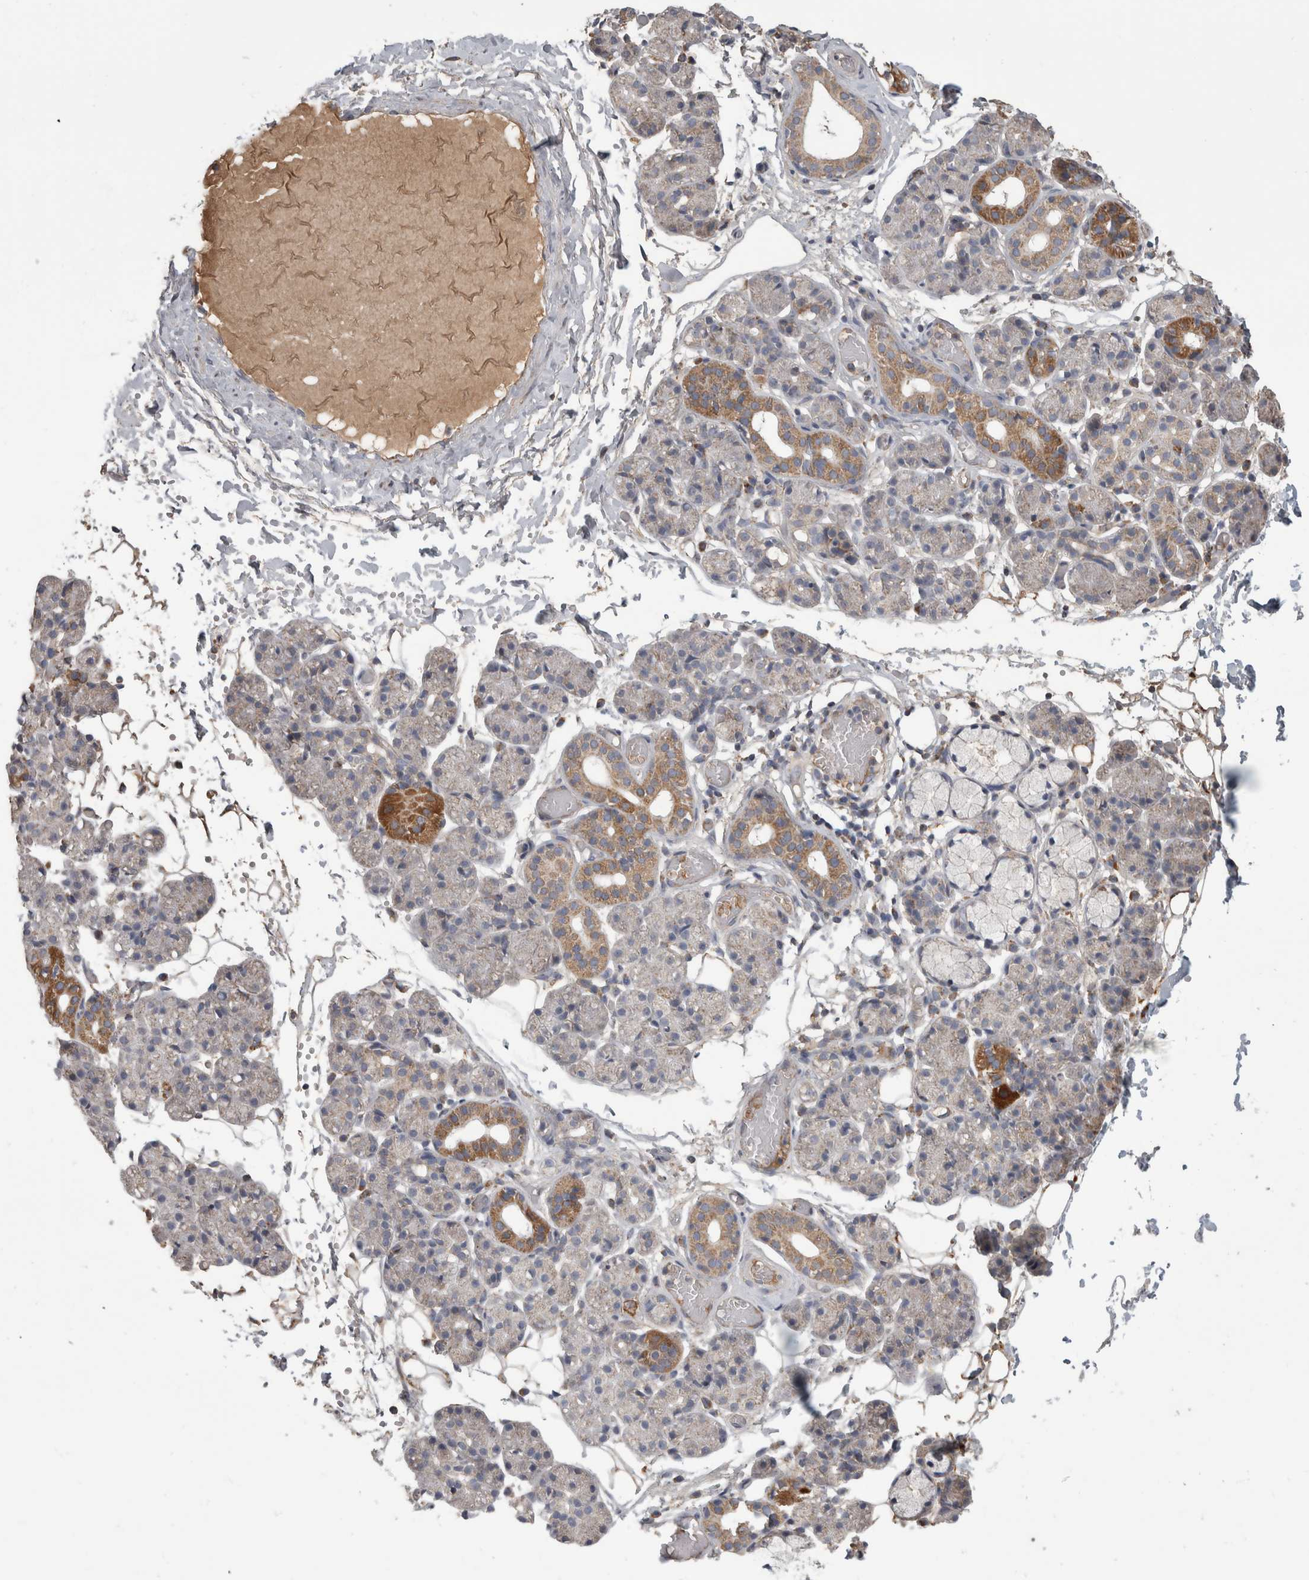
{"staining": {"intensity": "moderate", "quantity": "25%-75%", "location": "cytoplasmic/membranous"}, "tissue": "salivary gland", "cell_type": "Glandular cells", "image_type": "normal", "snomed": [{"axis": "morphology", "description": "Normal tissue, NOS"}, {"axis": "topography", "description": "Salivary gland"}], "caption": "Immunohistochemistry (DAB (3,3'-diaminobenzidine)) staining of normal salivary gland exhibits moderate cytoplasmic/membranous protein positivity in about 25%-75% of glandular cells.", "gene": "SCO1", "patient": {"sex": "male", "age": 63}}